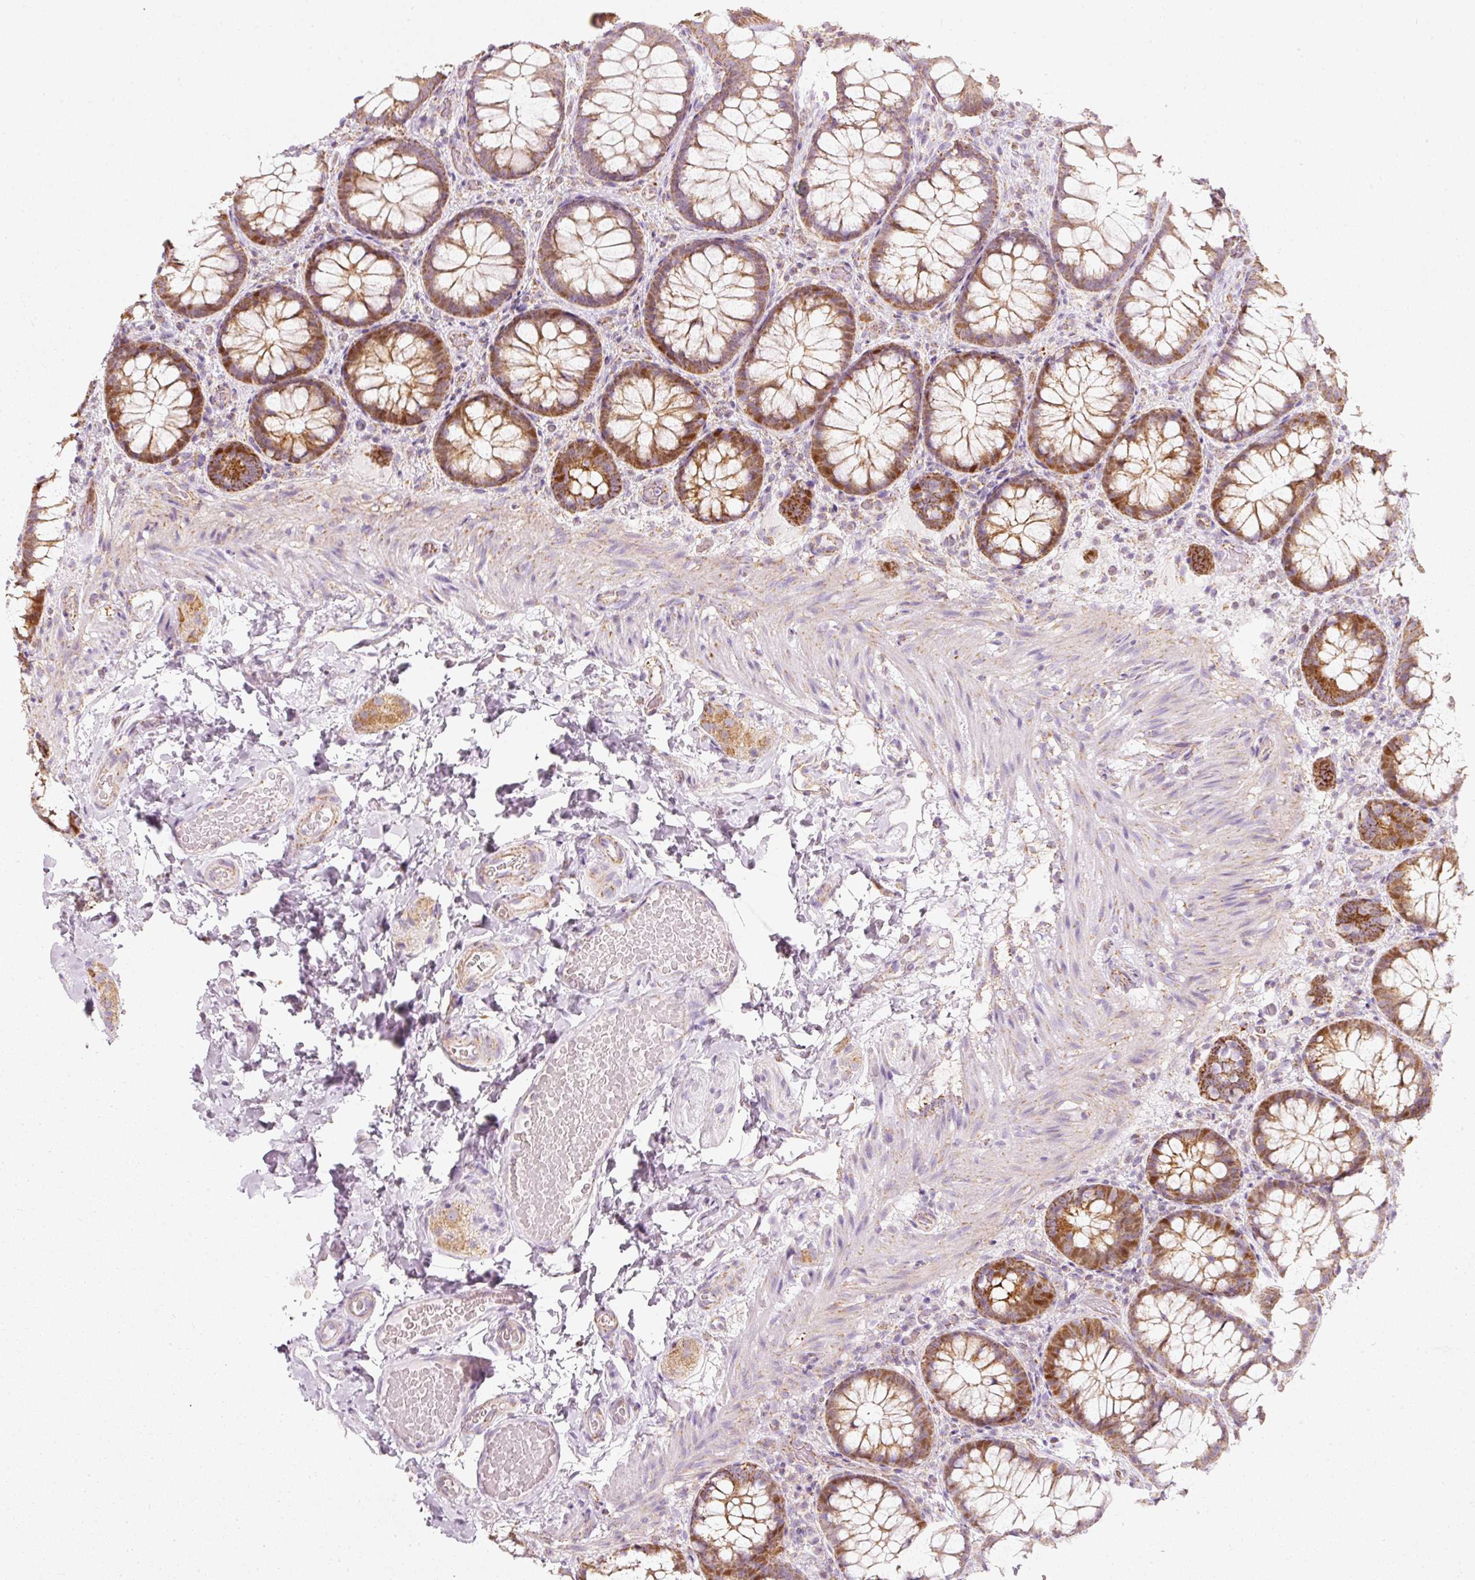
{"staining": {"intensity": "moderate", "quantity": "<25%", "location": "cytoplasmic/membranous"}, "tissue": "colon", "cell_type": "Endothelial cells", "image_type": "normal", "snomed": [{"axis": "morphology", "description": "Normal tissue, NOS"}, {"axis": "topography", "description": "Colon"}], "caption": "DAB immunohistochemical staining of benign colon displays moderate cytoplasmic/membranous protein expression in approximately <25% of endothelial cells.", "gene": "DUT", "patient": {"sex": "male", "age": 46}}